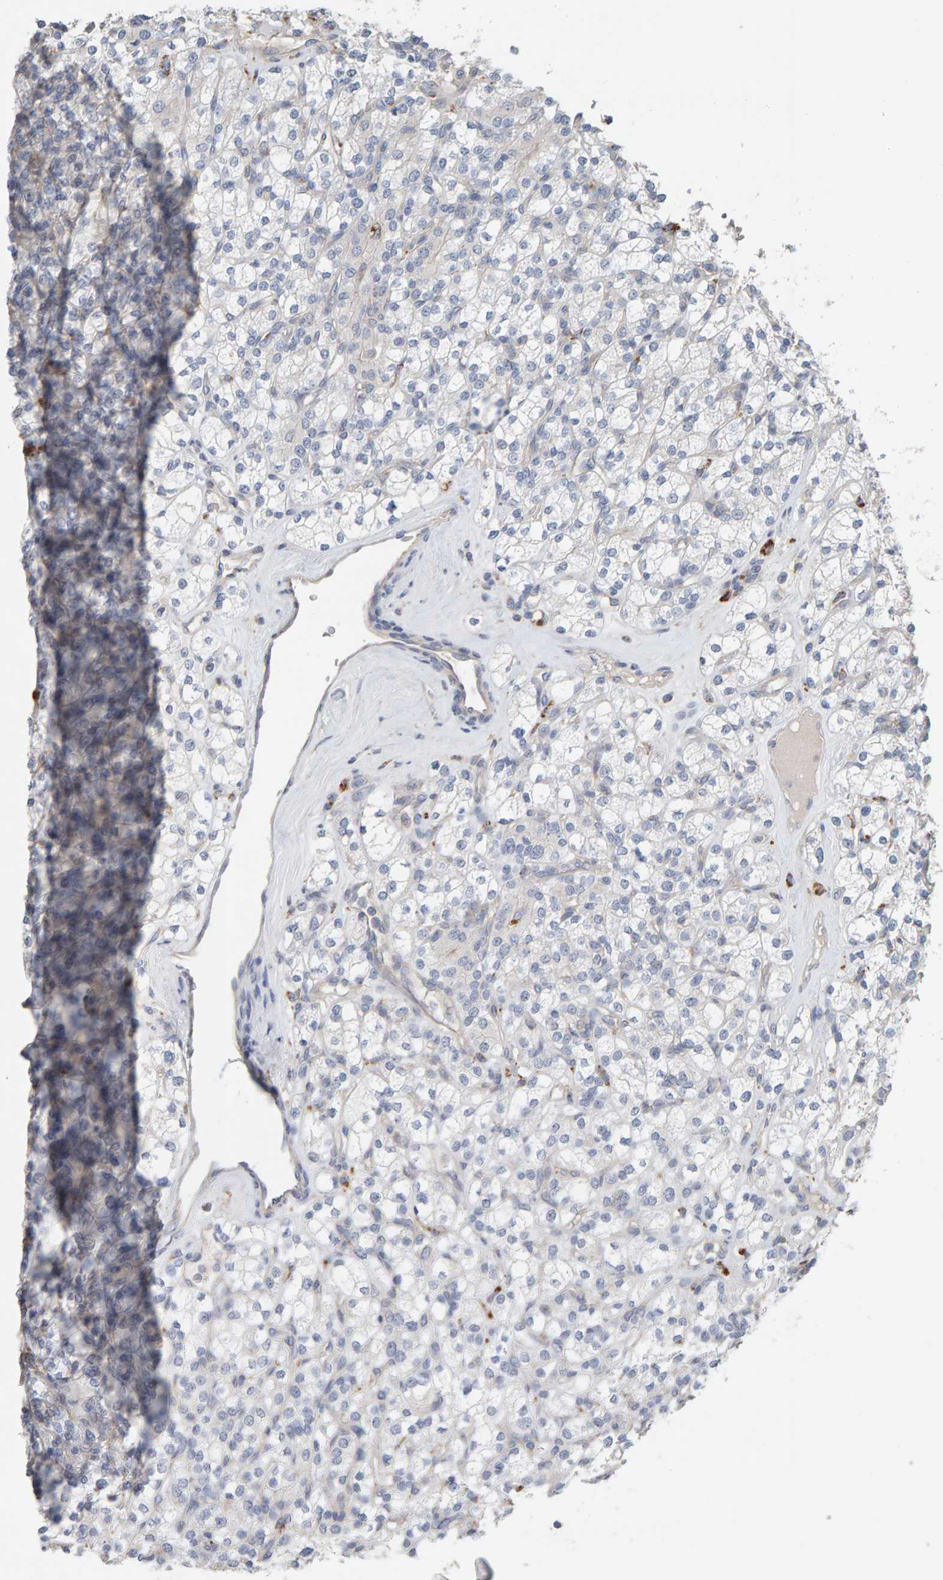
{"staining": {"intensity": "negative", "quantity": "none", "location": "none"}, "tissue": "renal cancer", "cell_type": "Tumor cells", "image_type": "cancer", "snomed": [{"axis": "morphology", "description": "Adenocarcinoma, NOS"}, {"axis": "topography", "description": "Kidney"}], "caption": "A histopathology image of human adenocarcinoma (renal) is negative for staining in tumor cells.", "gene": "IPPK", "patient": {"sex": "male", "age": 77}}